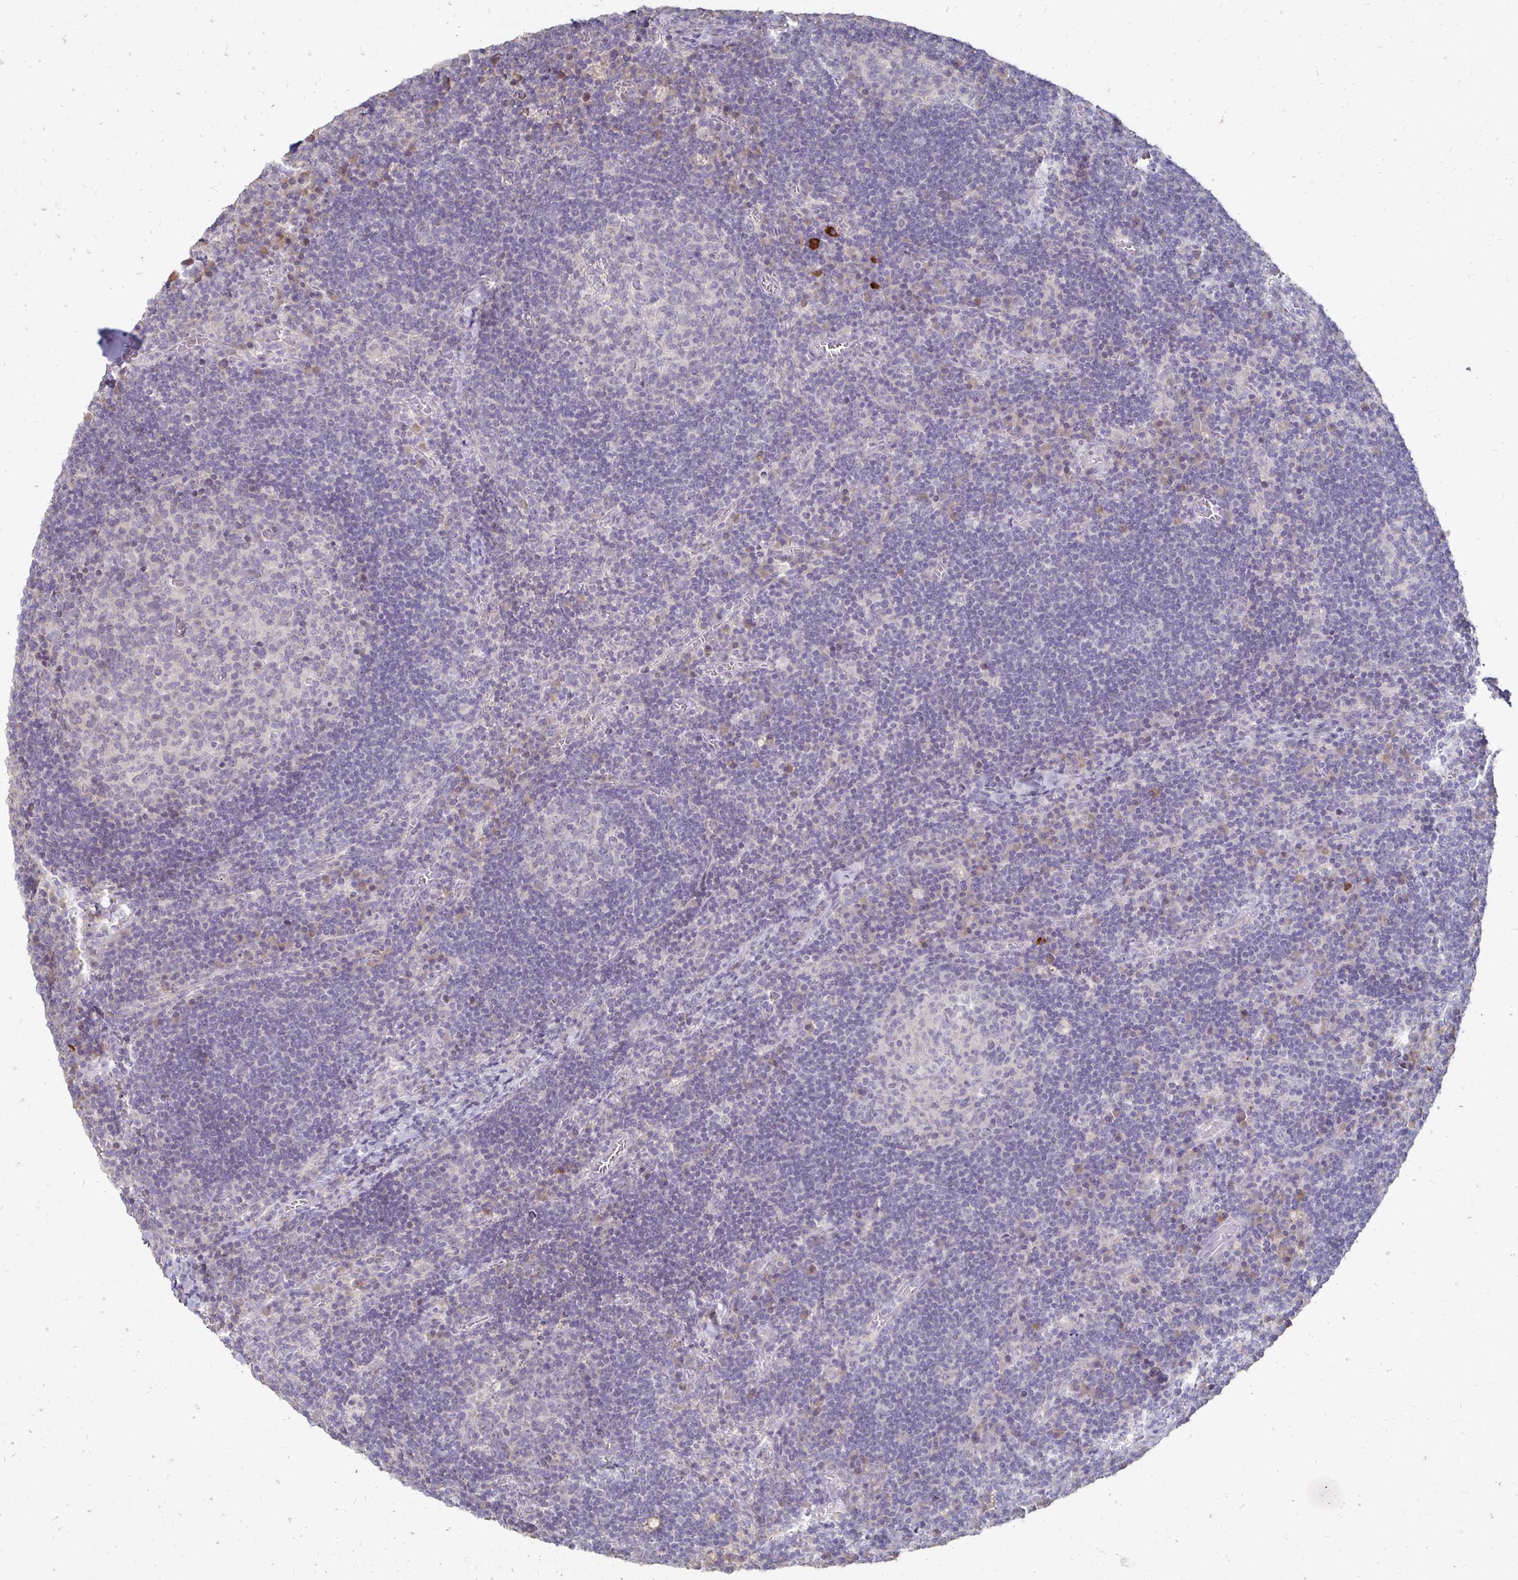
{"staining": {"intensity": "negative", "quantity": "none", "location": "none"}, "tissue": "lymph node", "cell_type": "Germinal center cells", "image_type": "normal", "snomed": [{"axis": "morphology", "description": "Normal tissue, NOS"}, {"axis": "topography", "description": "Lymph node"}], "caption": "Immunohistochemistry (IHC) photomicrograph of unremarkable lymph node: lymph node stained with DAB exhibits no significant protein expression in germinal center cells.", "gene": "ZNF727", "patient": {"sex": "male", "age": 67}}